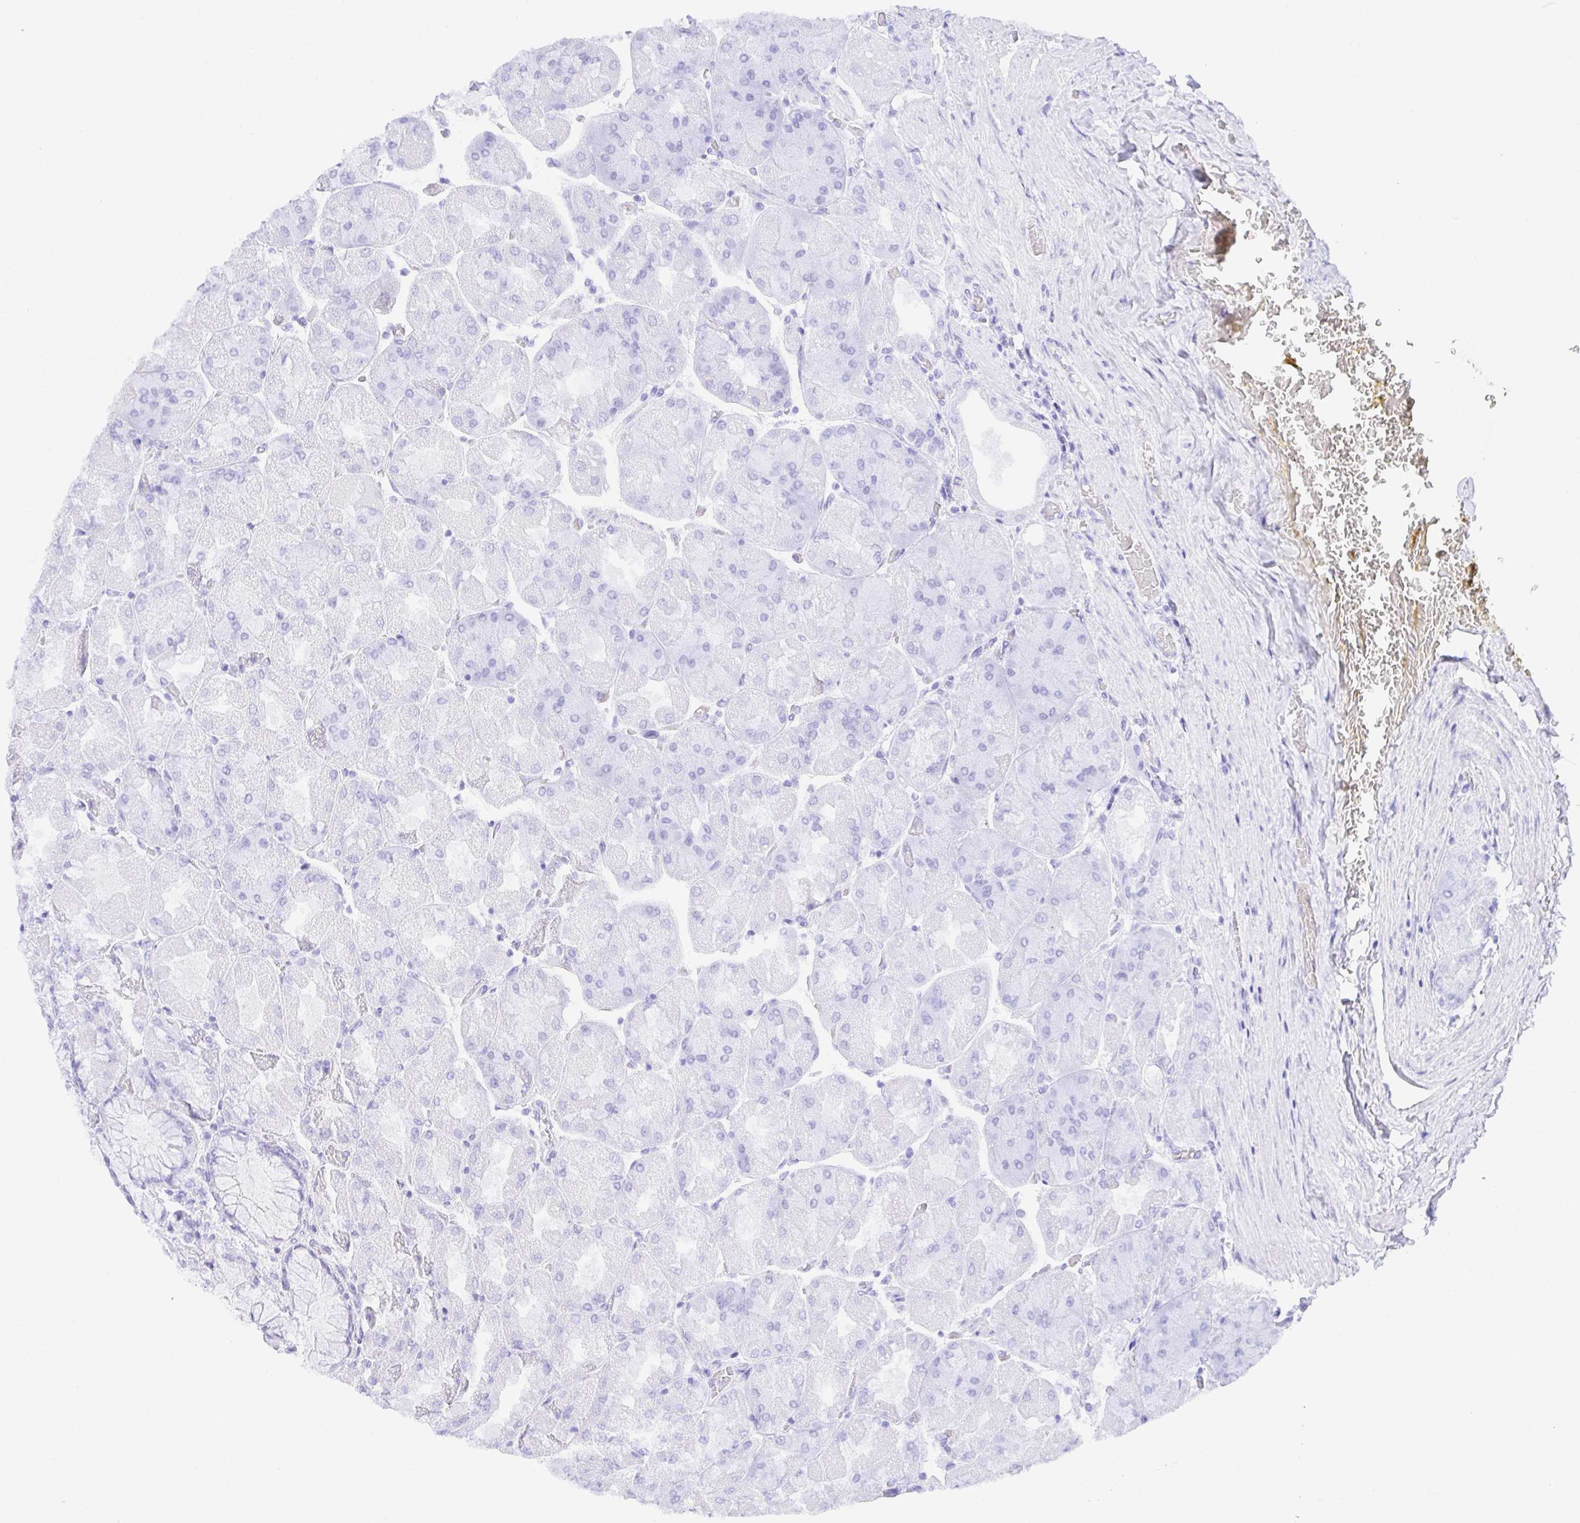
{"staining": {"intensity": "negative", "quantity": "none", "location": "none"}, "tissue": "stomach", "cell_type": "Glandular cells", "image_type": "normal", "snomed": [{"axis": "morphology", "description": "Normal tissue, NOS"}, {"axis": "topography", "description": "Stomach"}], "caption": "The micrograph reveals no staining of glandular cells in benign stomach. (Stains: DAB (3,3'-diaminobenzidine) immunohistochemistry (IHC) with hematoxylin counter stain, Microscopy: brightfield microscopy at high magnification).", "gene": "CHAT", "patient": {"sex": "female", "age": 61}}